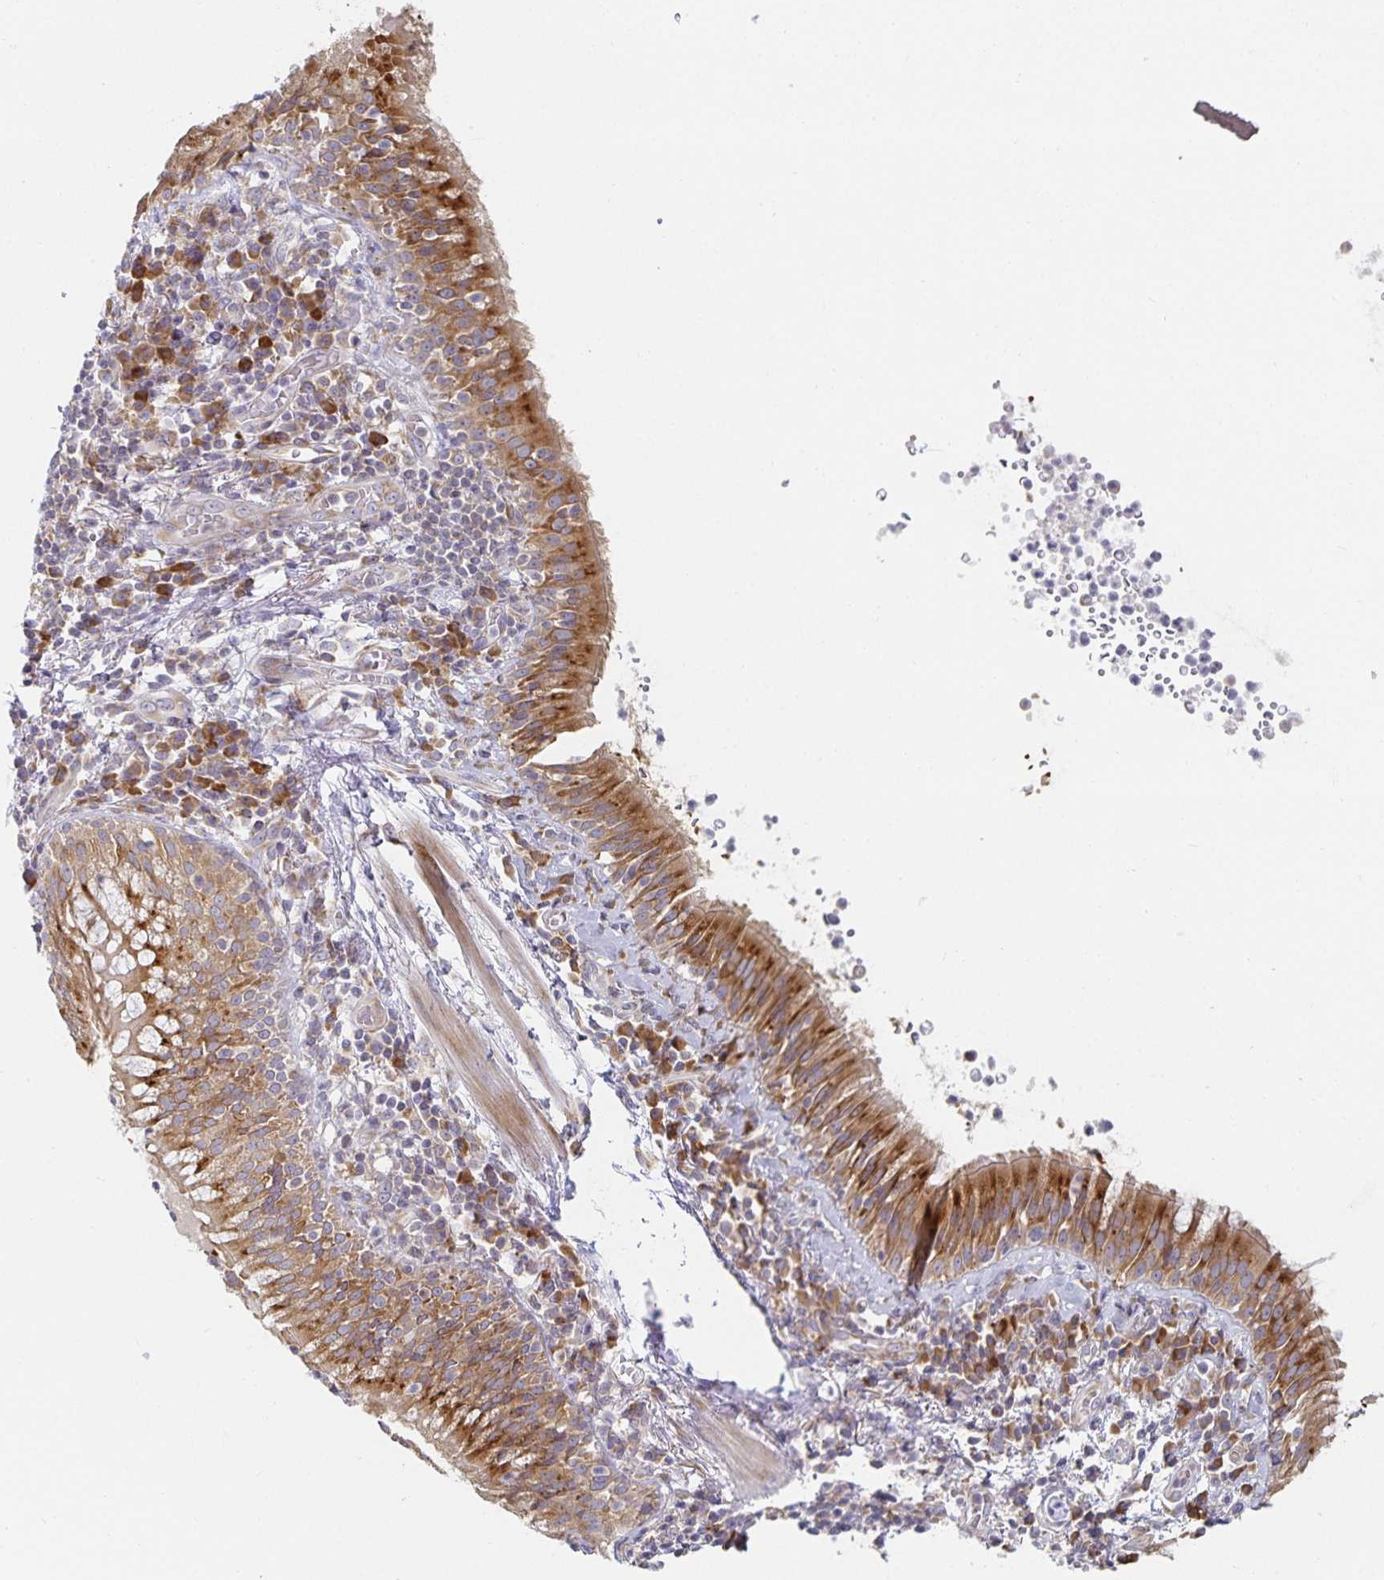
{"staining": {"intensity": "strong", "quantity": "25%-75%", "location": "cytoplasmic/membranous"}, "tissue": "bronchus", "cell_type": "Respiratory epithelial cells", "image_type": "normal", "snomed": [{"axis": "morphology", "description": "Normal tissue, NOS"}, {"axis": "topography", "description": "Cartilage tissue"}, {"axis": "topography", "description": "Bronchus"}], "caption": "High-power microscopy captured an immunohistochemistry micrograph of benign bronchus, revealing strong cytoplasmic/membranous expression in approximately 25%-75% of respiratory epithelial cells.", "gene": "NOMO1", "patient": {"sex": "male", "age": 56}}